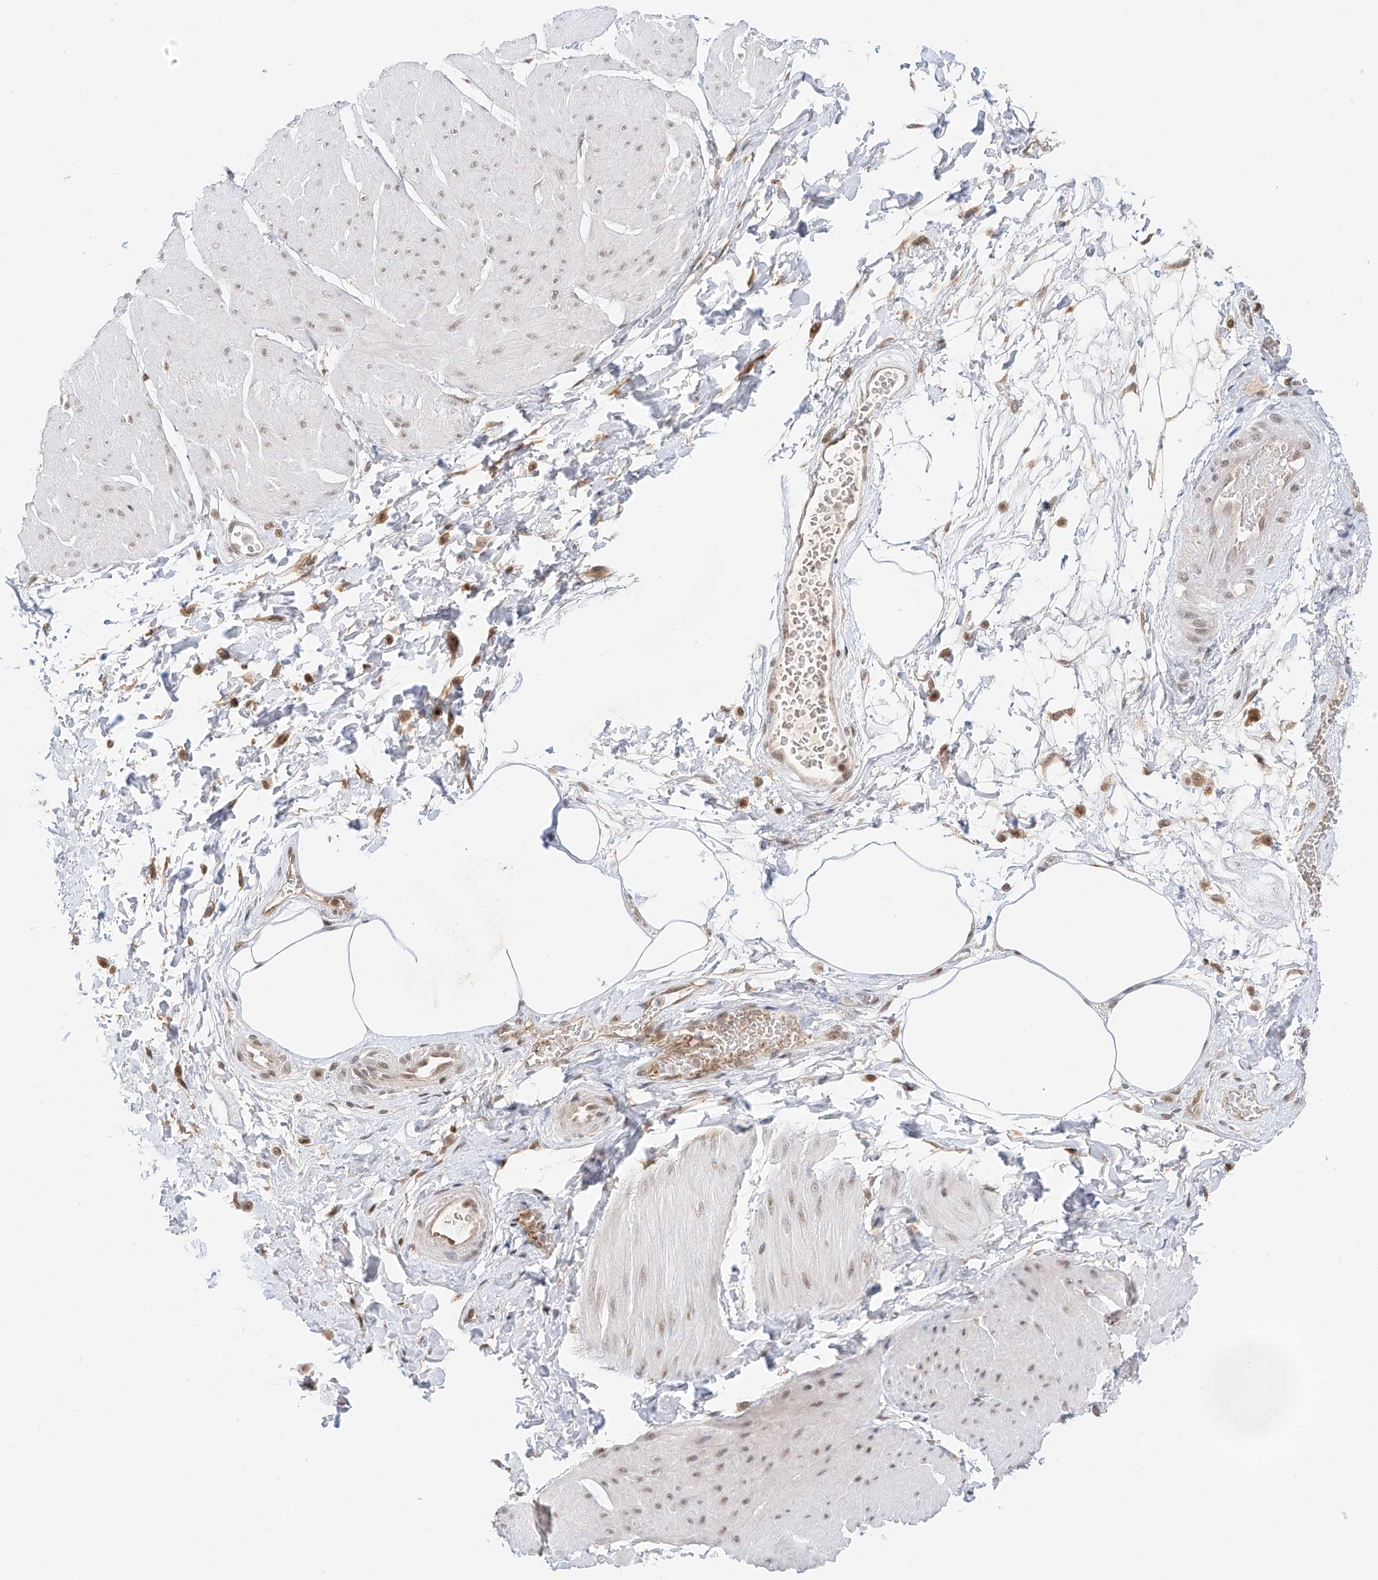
{"staining": {"intensity": "weak", "quantity": ">75%", "location": "nuclear"}, "tissue": "smooth muscle", "cell_type": "Smooth muscle cells", "image_type": "normal", "snomed": [{"axis": "morphology", "description": "Urothelial carcinoma, High grade"}, {"axis": "topography", "description": "Urinary bladder"}], "caption": "About >75% of smooth muscle cells in unremarkable smooth muscle demonstrate weak nuclear protein expression as visualized by brown immunohistochemical staining.", "gene": "POGK", "patient": {"sex": "male", "age": 46}}